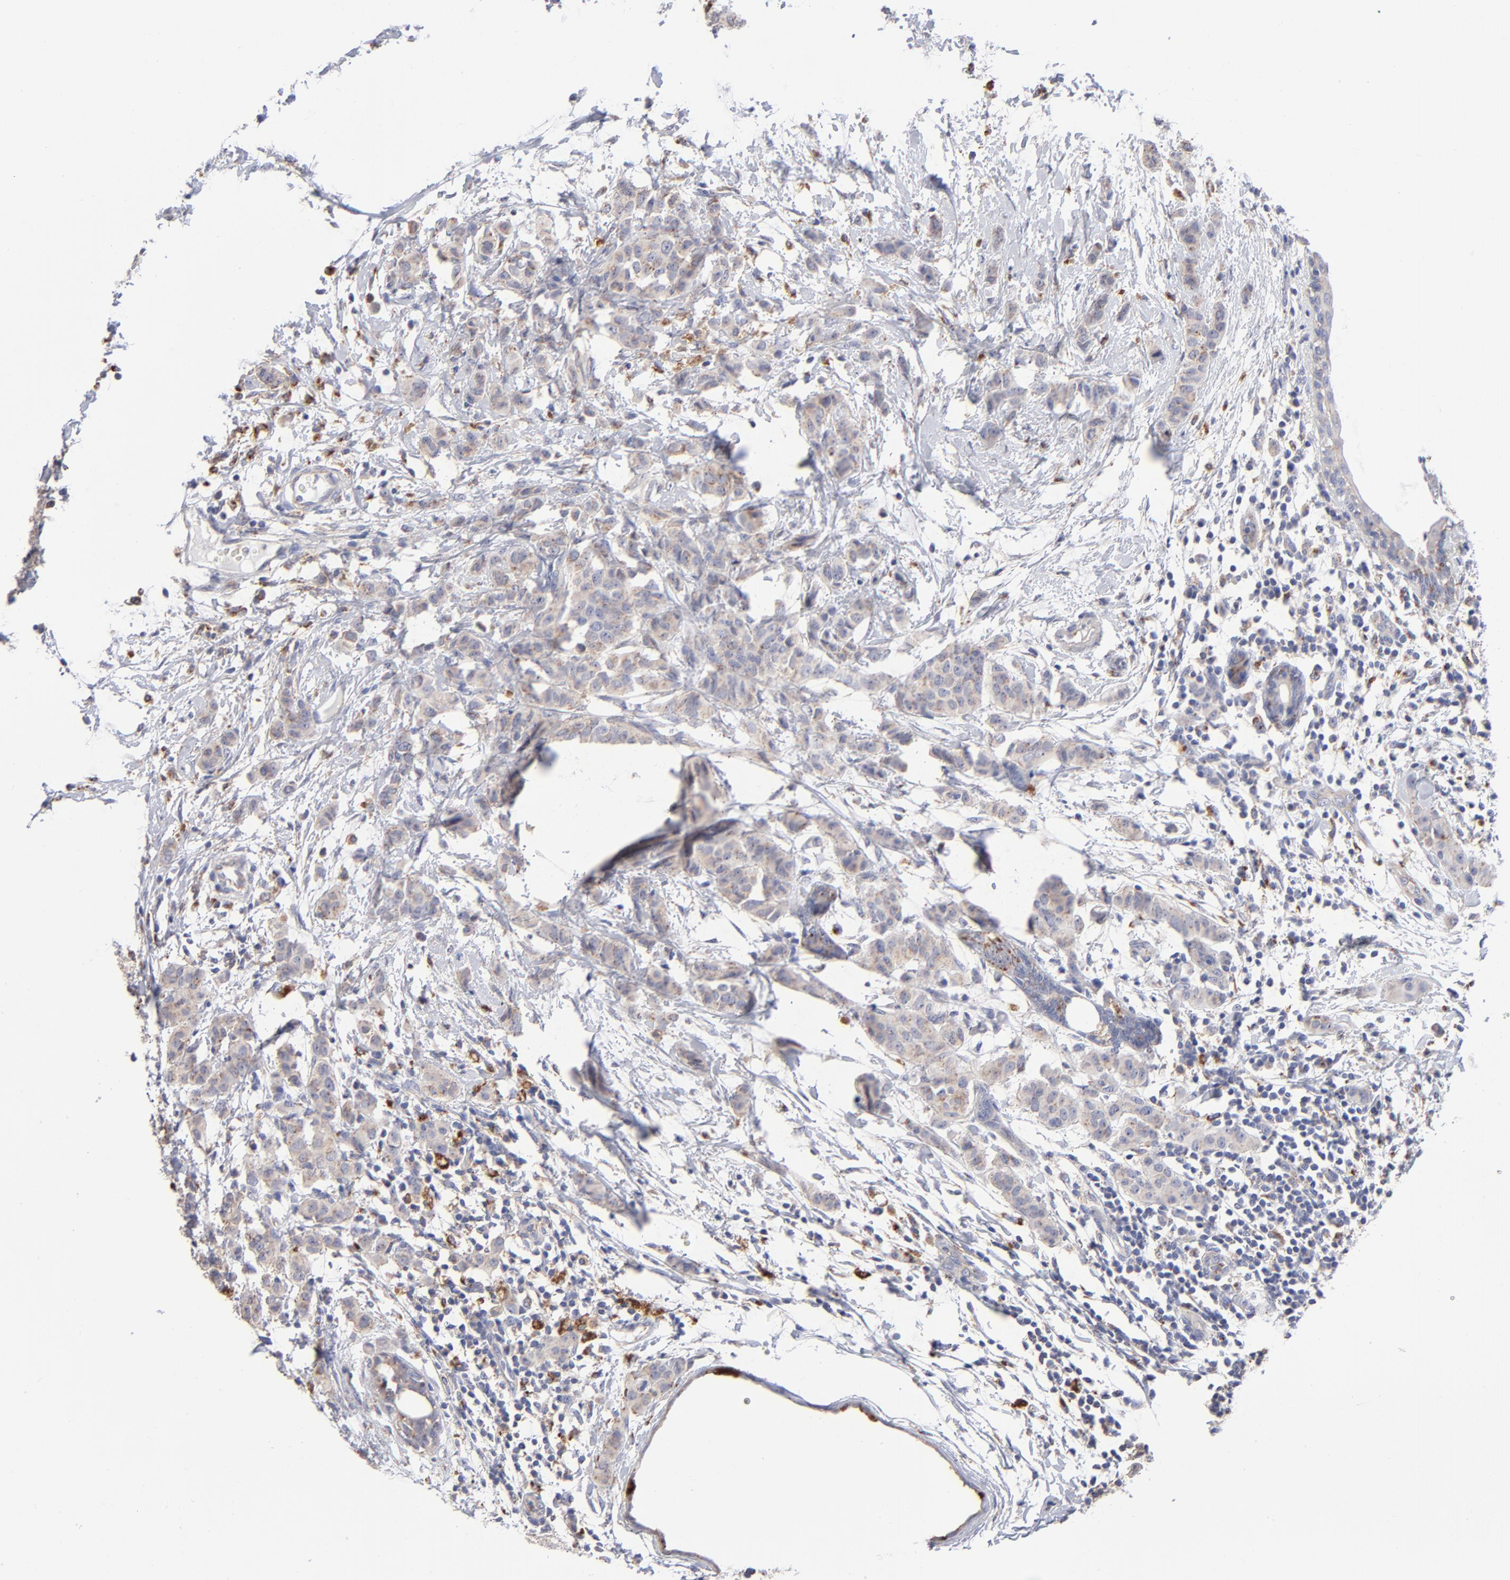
{"staining": {"intensity": "weak", "quantity": ">75%", "location": "cytoplasmic/membranous"}, "tissue": "breast cancer", "cell_type": "Tumor cells", "image_type": "cancer", "snomed": [{"axis": "morphology", "description": "Duct carcinoma"}, {"axis": "topography", "description": "Breast"}], "caption": "An image of human breast cancer (invasive ductal carcinoma) stained for a protein reveals weak cytoplasmic/membranous brown staining in tumor cells.", "gene": "RRAGB", "patient": {"sex": "female", "age": 40}}